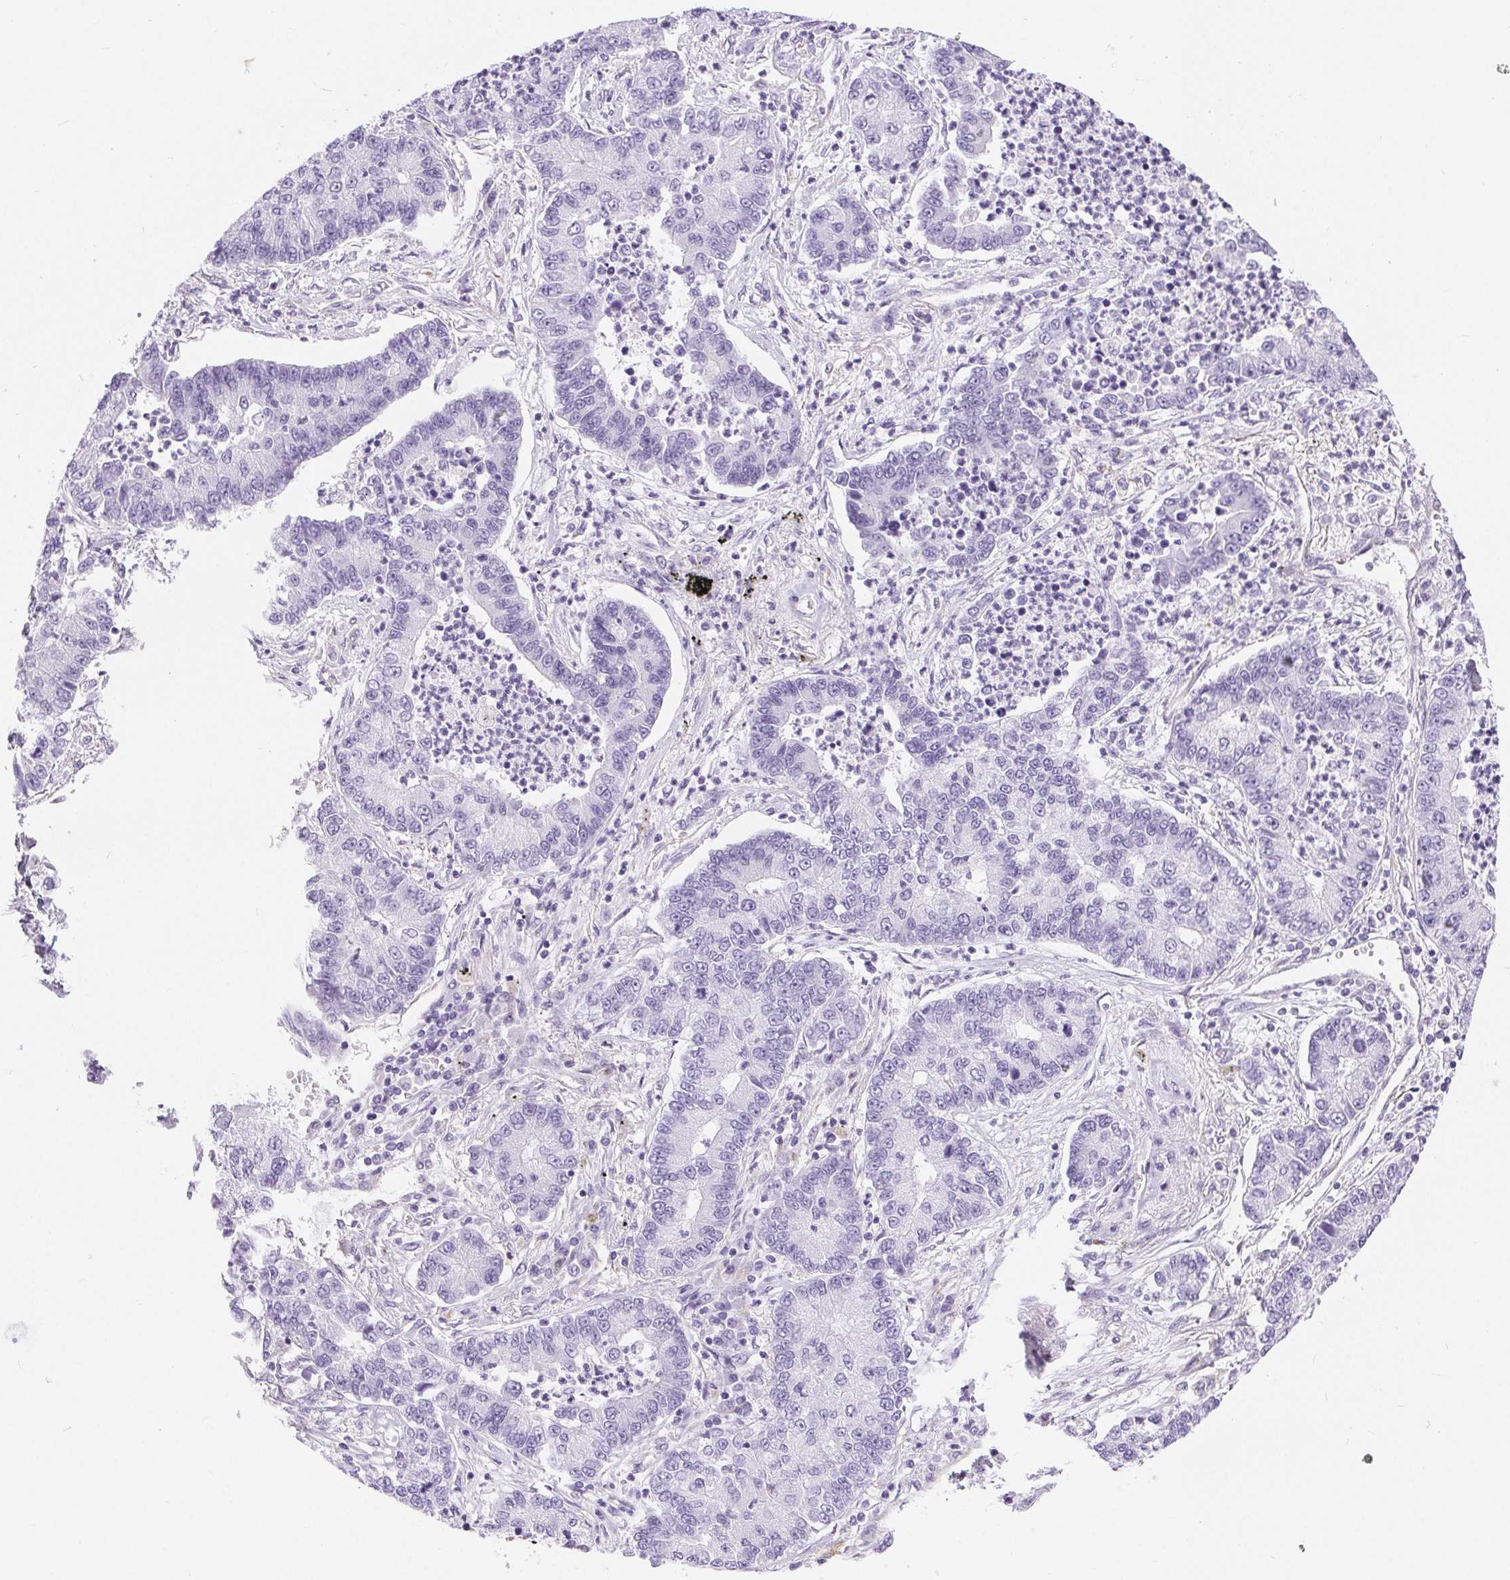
{"staining": {"intensity": "negative", "quantity": "none", "location": "none"}, "tissue": "lung cancer", "cell_type": "Tumor cells", "image_type": "cancer", "snomed": [{"axis": "morphology", "description": "Adenocarcinoma, NOS"}, {"axis": "topography", "description": "Lung"}], "caption": "The histopathology image displays no staining of tumor cells in lung cancer (adenocarcinoma).", "gene": "GFAP", "patient": {"sex": "female", "age": 57}}